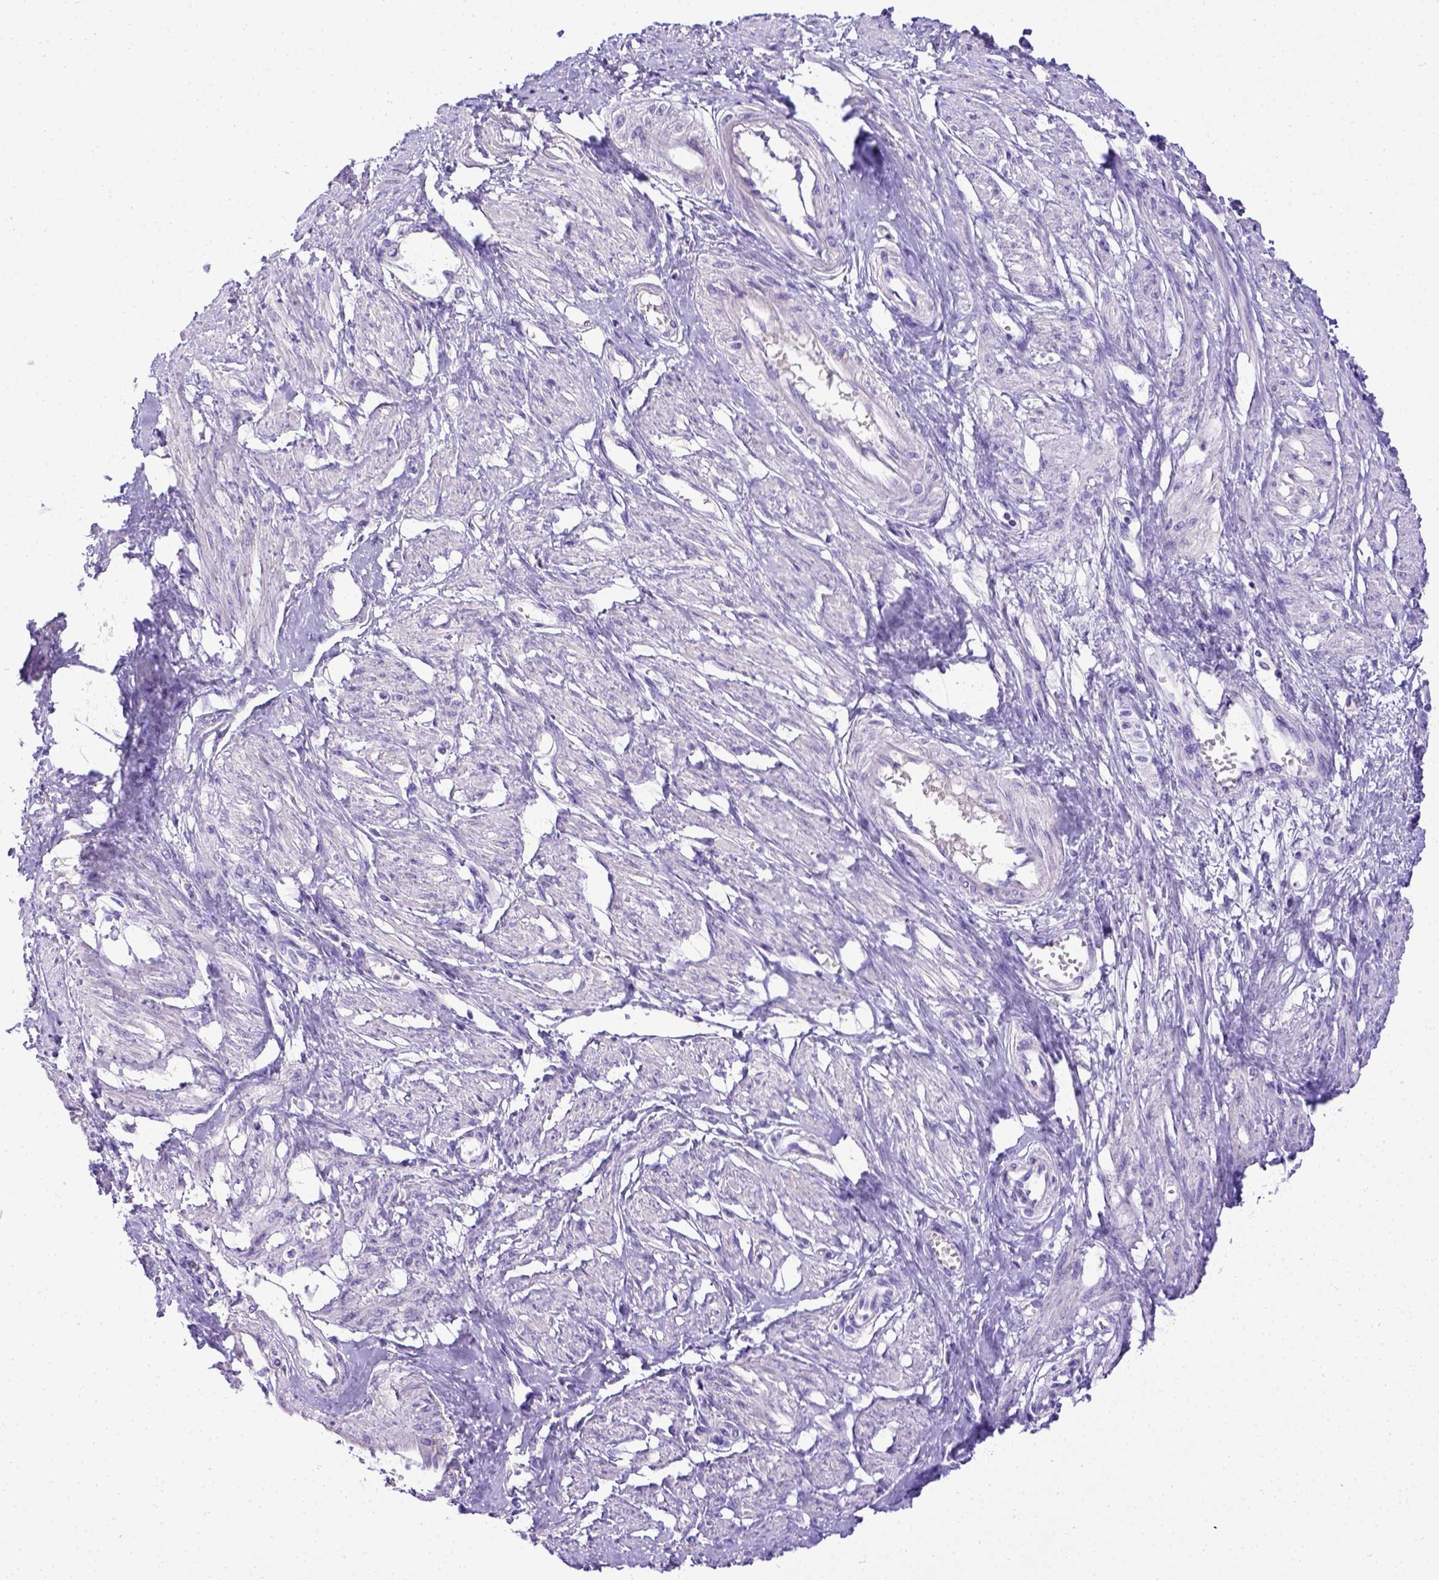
{"staining": {"intensity": "negative", "quantity": "none", "location": "none"}, "tissue": "smooth muscle", "cell_type": "Smooth muscle cells", "image_type": "normal", "snomed": [{"axis": "morphology", "description": "Normal tissue, NOS"}, {"axis": "topography", "description": "Smooth muscle"}, {"axis": "topography", "description": "Uterus"}], "caption": "A high-resolution micrograph shows immunohistochemistry staining of normal smooth muscle, which displays no significant positivity in smooth muscle cells.", "gene": "BTN1A1", "patient": {"sex": "female", "age": 39}}